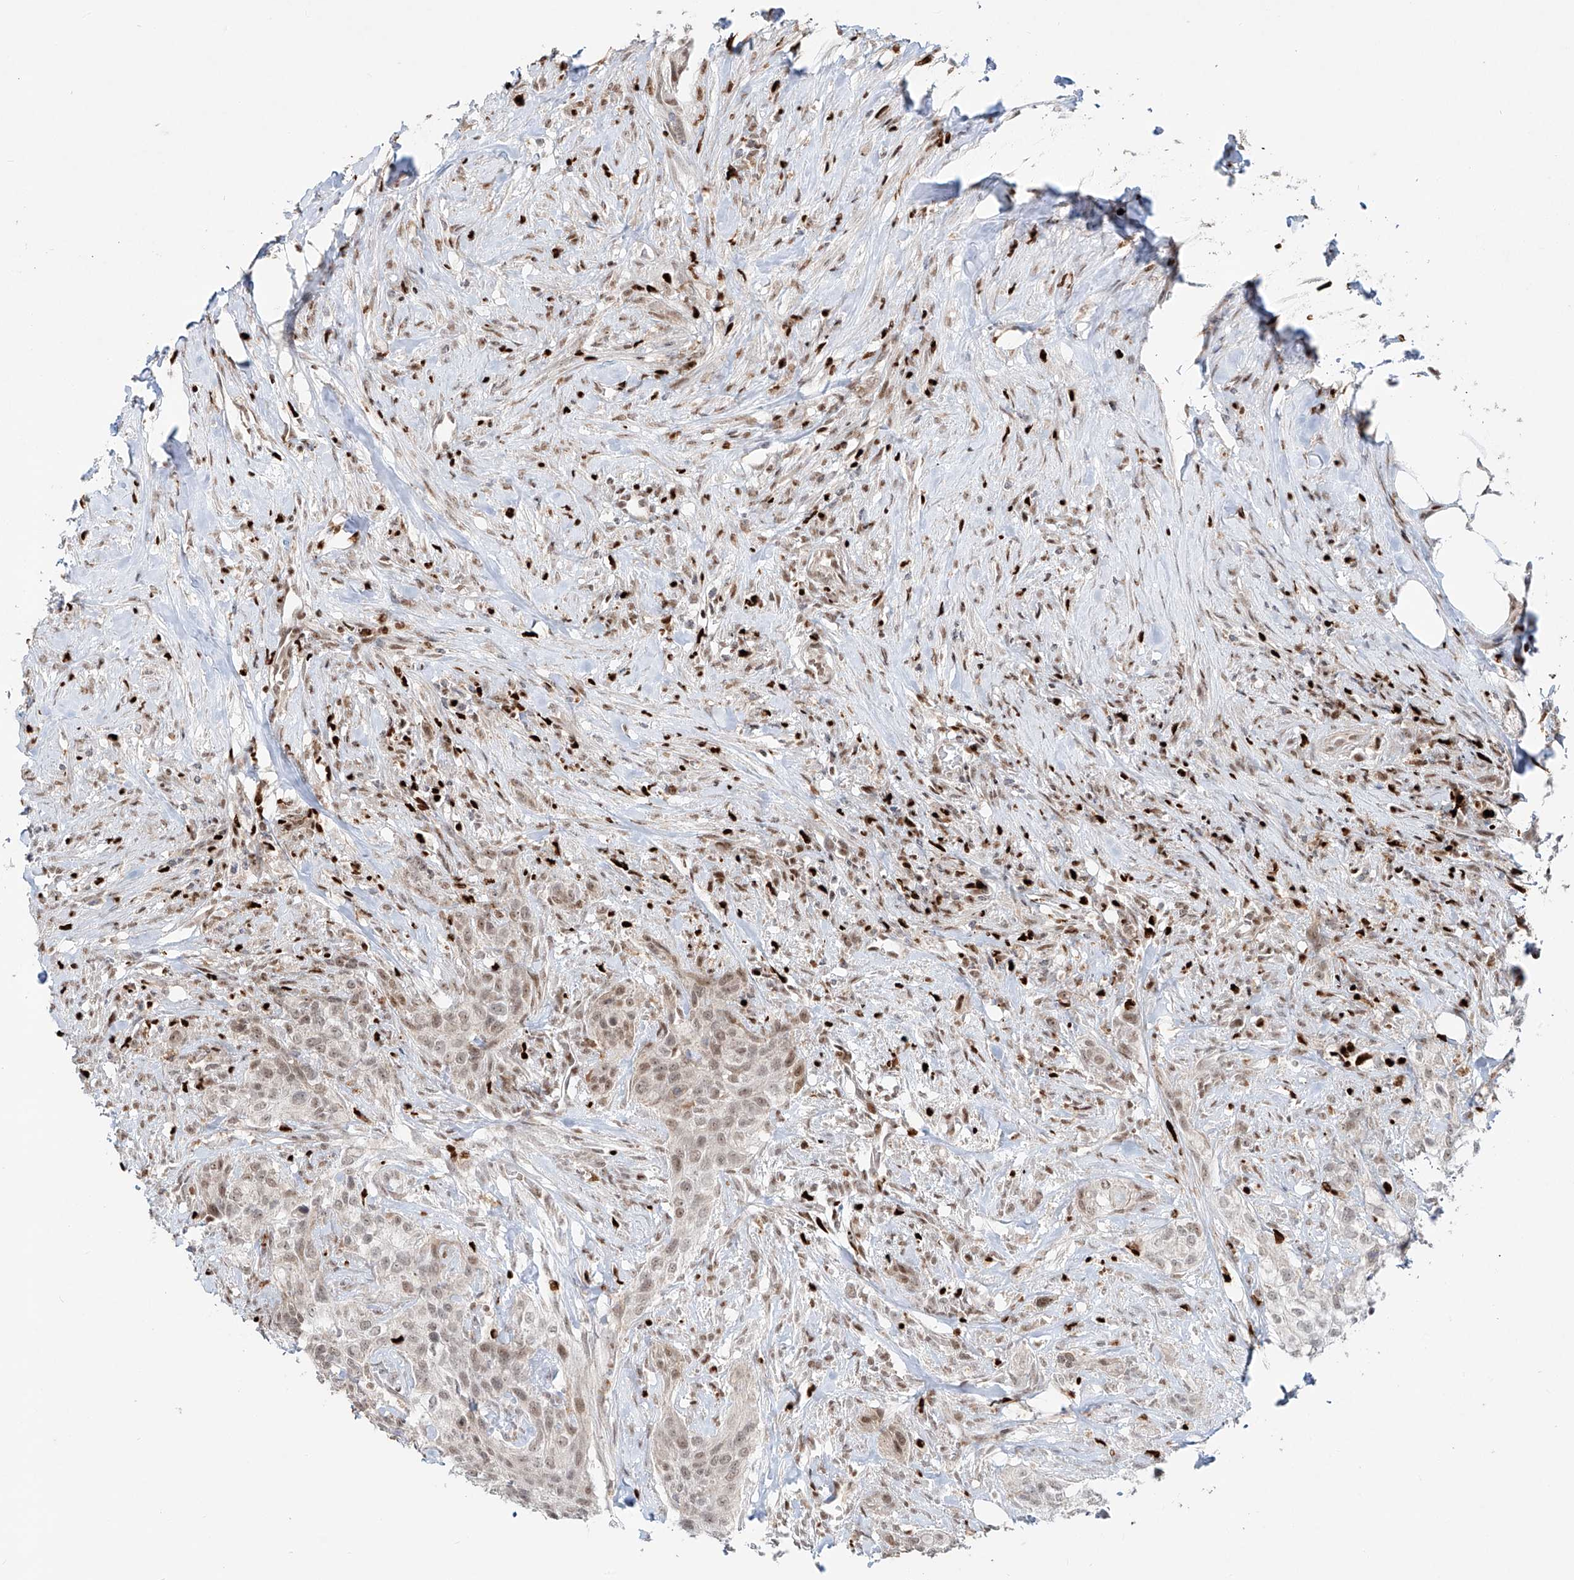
{"staining": {"intensity": "weak", "quantity": "25%-75%", "location": "nuclear"}, "tissue": "urothelial cancer", "cell_type": "Tumor cells", "image_type": "cancer", "snomed": [{"axis": "morphology", "description": "Urothelial carcinoma, High grade"}, {"axis": "topography", "description": "Urinary bladder"}], "caption": "The image demonstrates staining of urothelial carcinoma (high-grade), revealing weak nuclear protein positivity (brown color) within tumor cells.", "gene": "DZIP1L", "patient": {"sex": "male", "age": 35}}